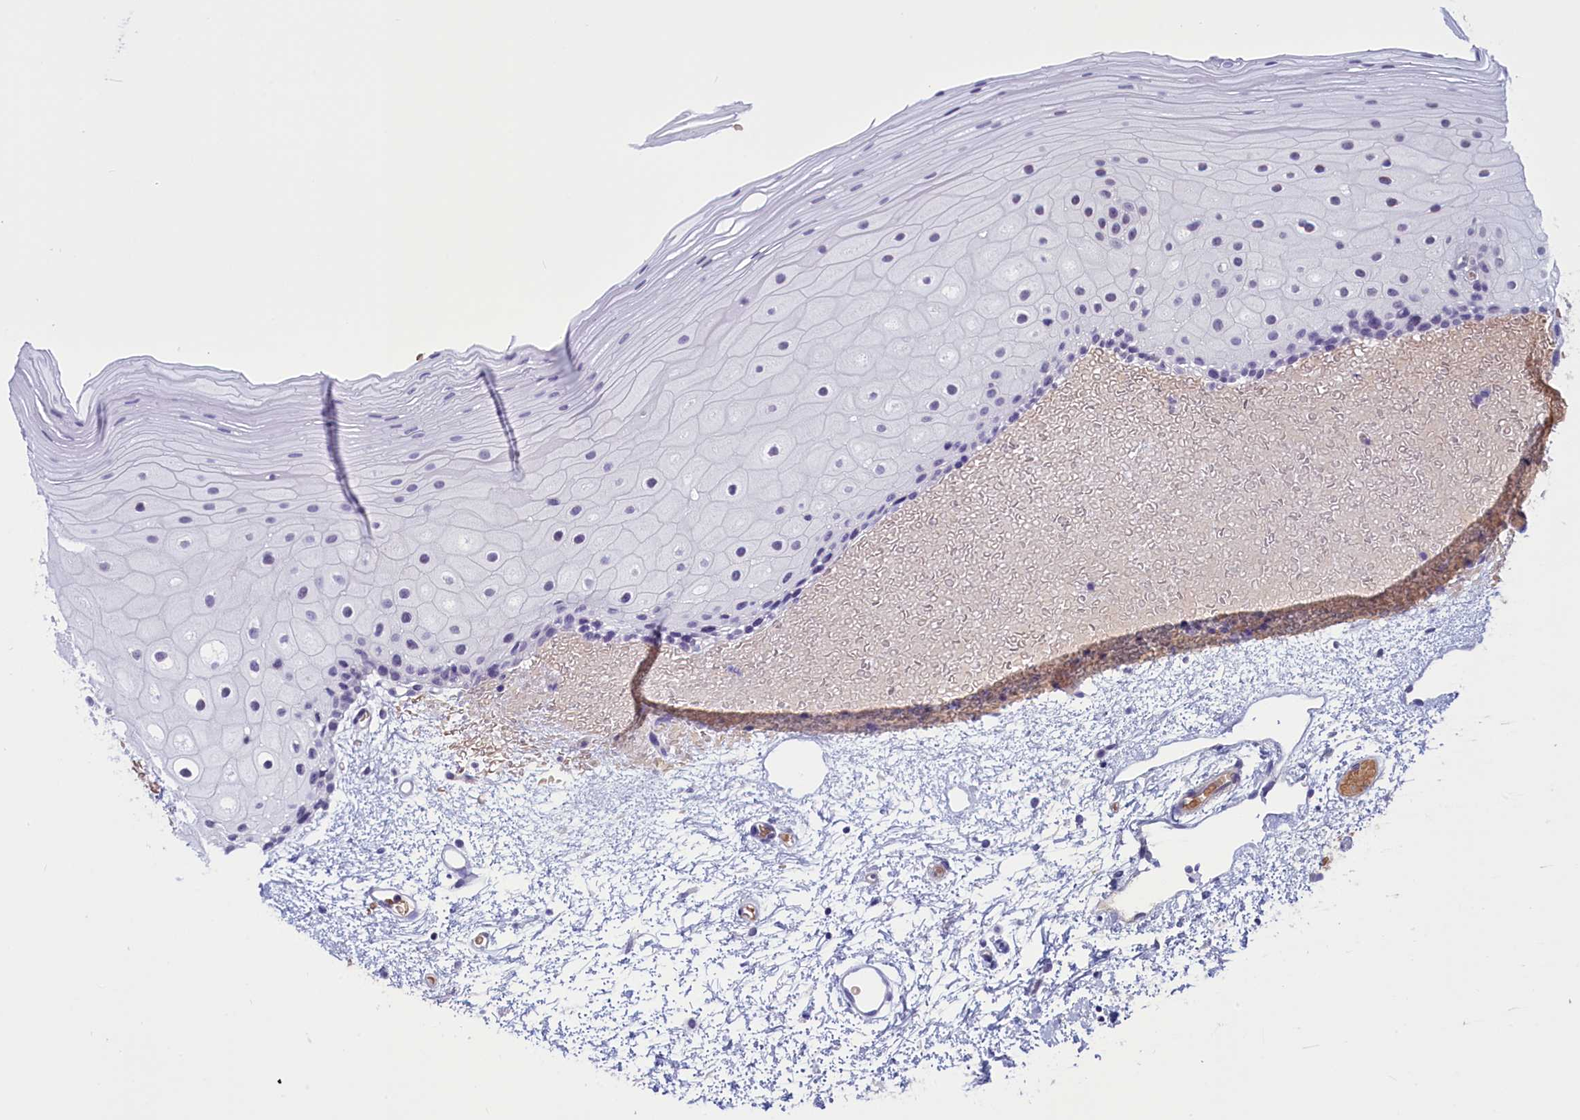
{"staining": {"intensity": "moderate", "quantity": "<25%", "location": "nuclear"}, "tissue": "oral mucosa", "cell_type": "Squamous epithelial cells", "image_type": "normal", "snomed": [{"axis": "morphology", "description": "Normal tissue, NOS"}, {"axis": "topography", "description": "Oral tissue"}], "caption": "Approximately <25% of squamous epithelial cells in normal oral mucosa reveal moderate nuclear protein expression as visualized by brown immunohistochemical staining.", "gene": "SHFL", "patient": {"sex": "female", "age": 70}}